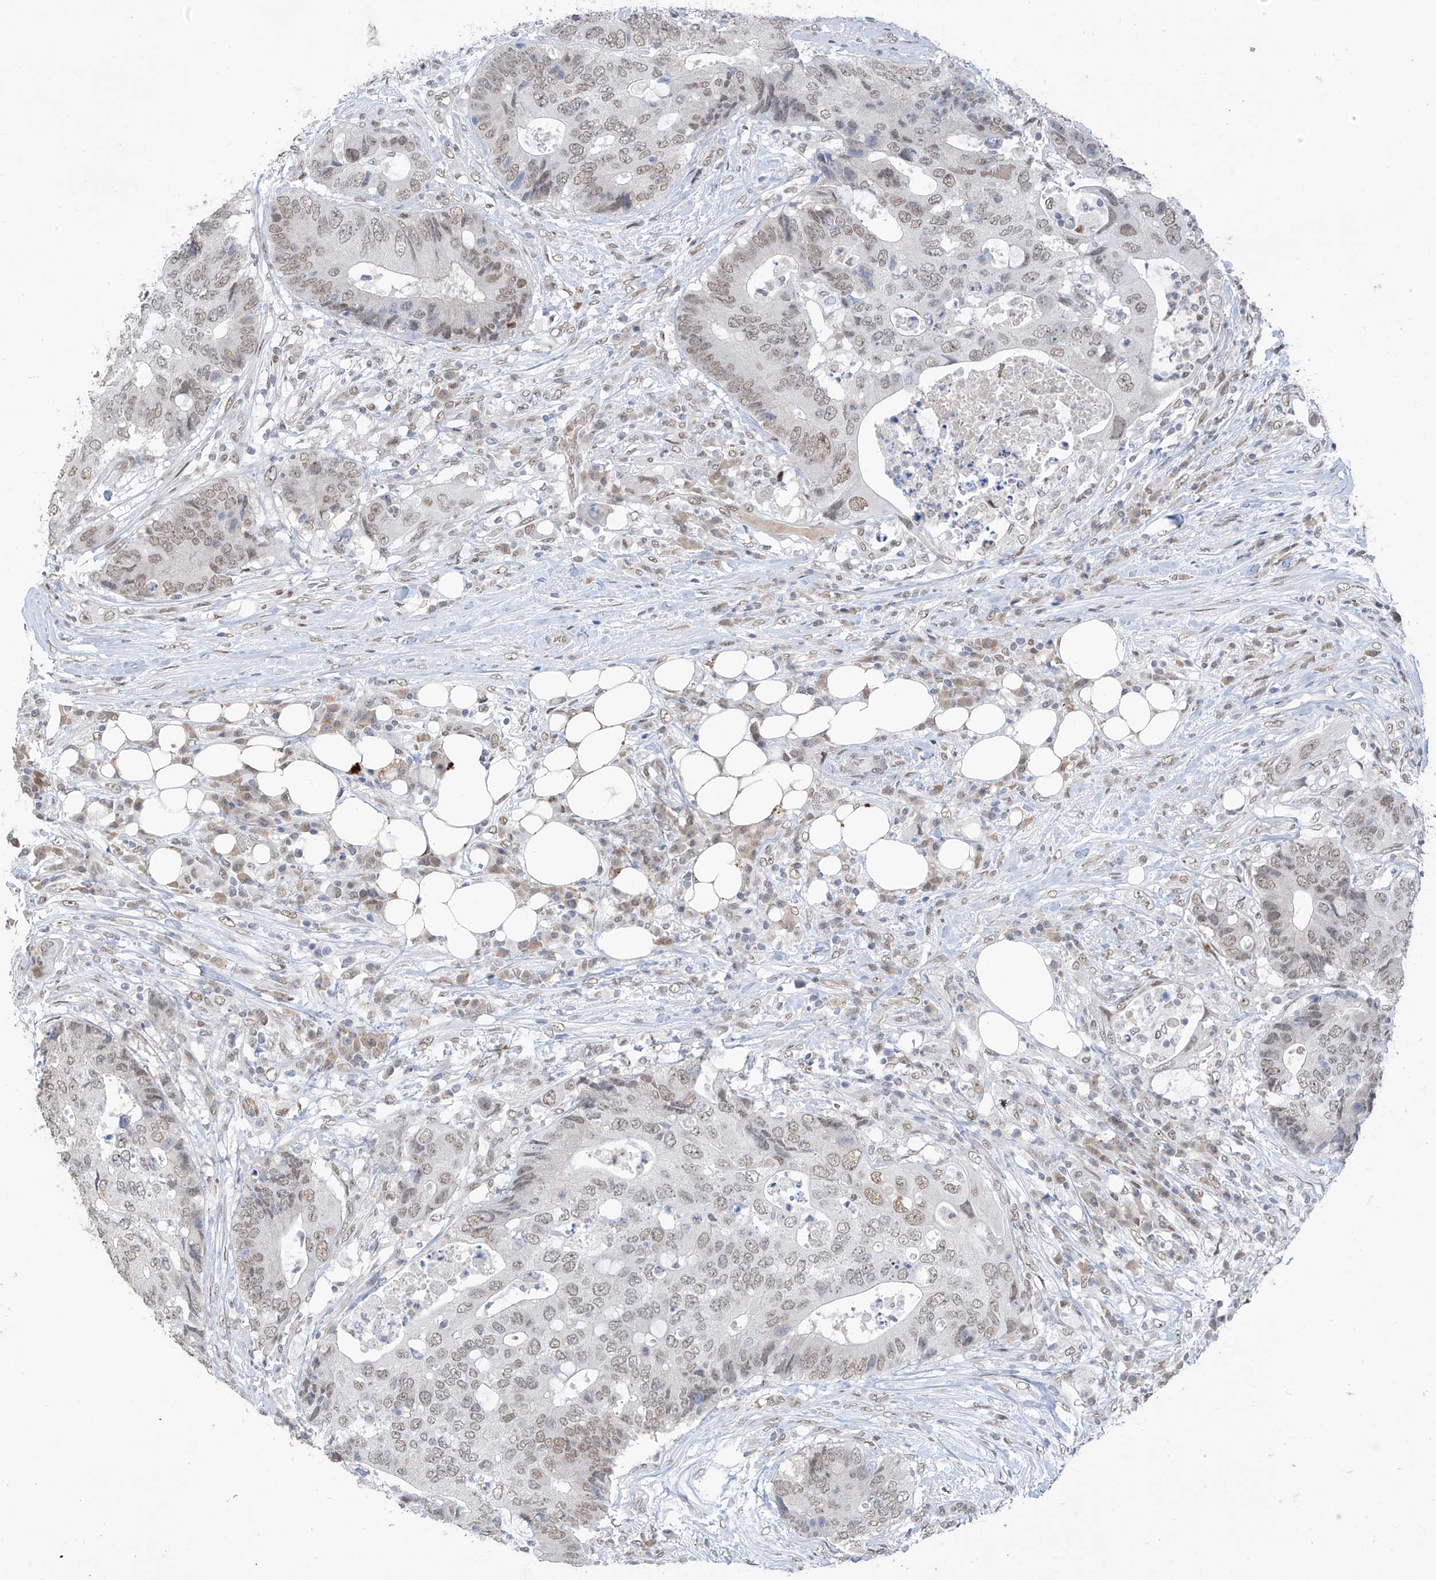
{"staining": {"intensity": "weak", "quantity": ">75%", "location": "nuclear"}, "tissue": "colorectal cancer", "cell_type": "Tumor cells", "image_type": "cancer", "snomed": [{"axis": "morphology", "description": "Adenocarcinoma, NOS"}, {"axis": "topography", "description": "Colon"}], "caption": "Human colorectal adenocarcinoma stained for a protein (brown) exhibits weak nuclear positive staining in about >75% of tumor cells.", "gene": "MCM9", "patient": {"sex": "male", "age": 71}}